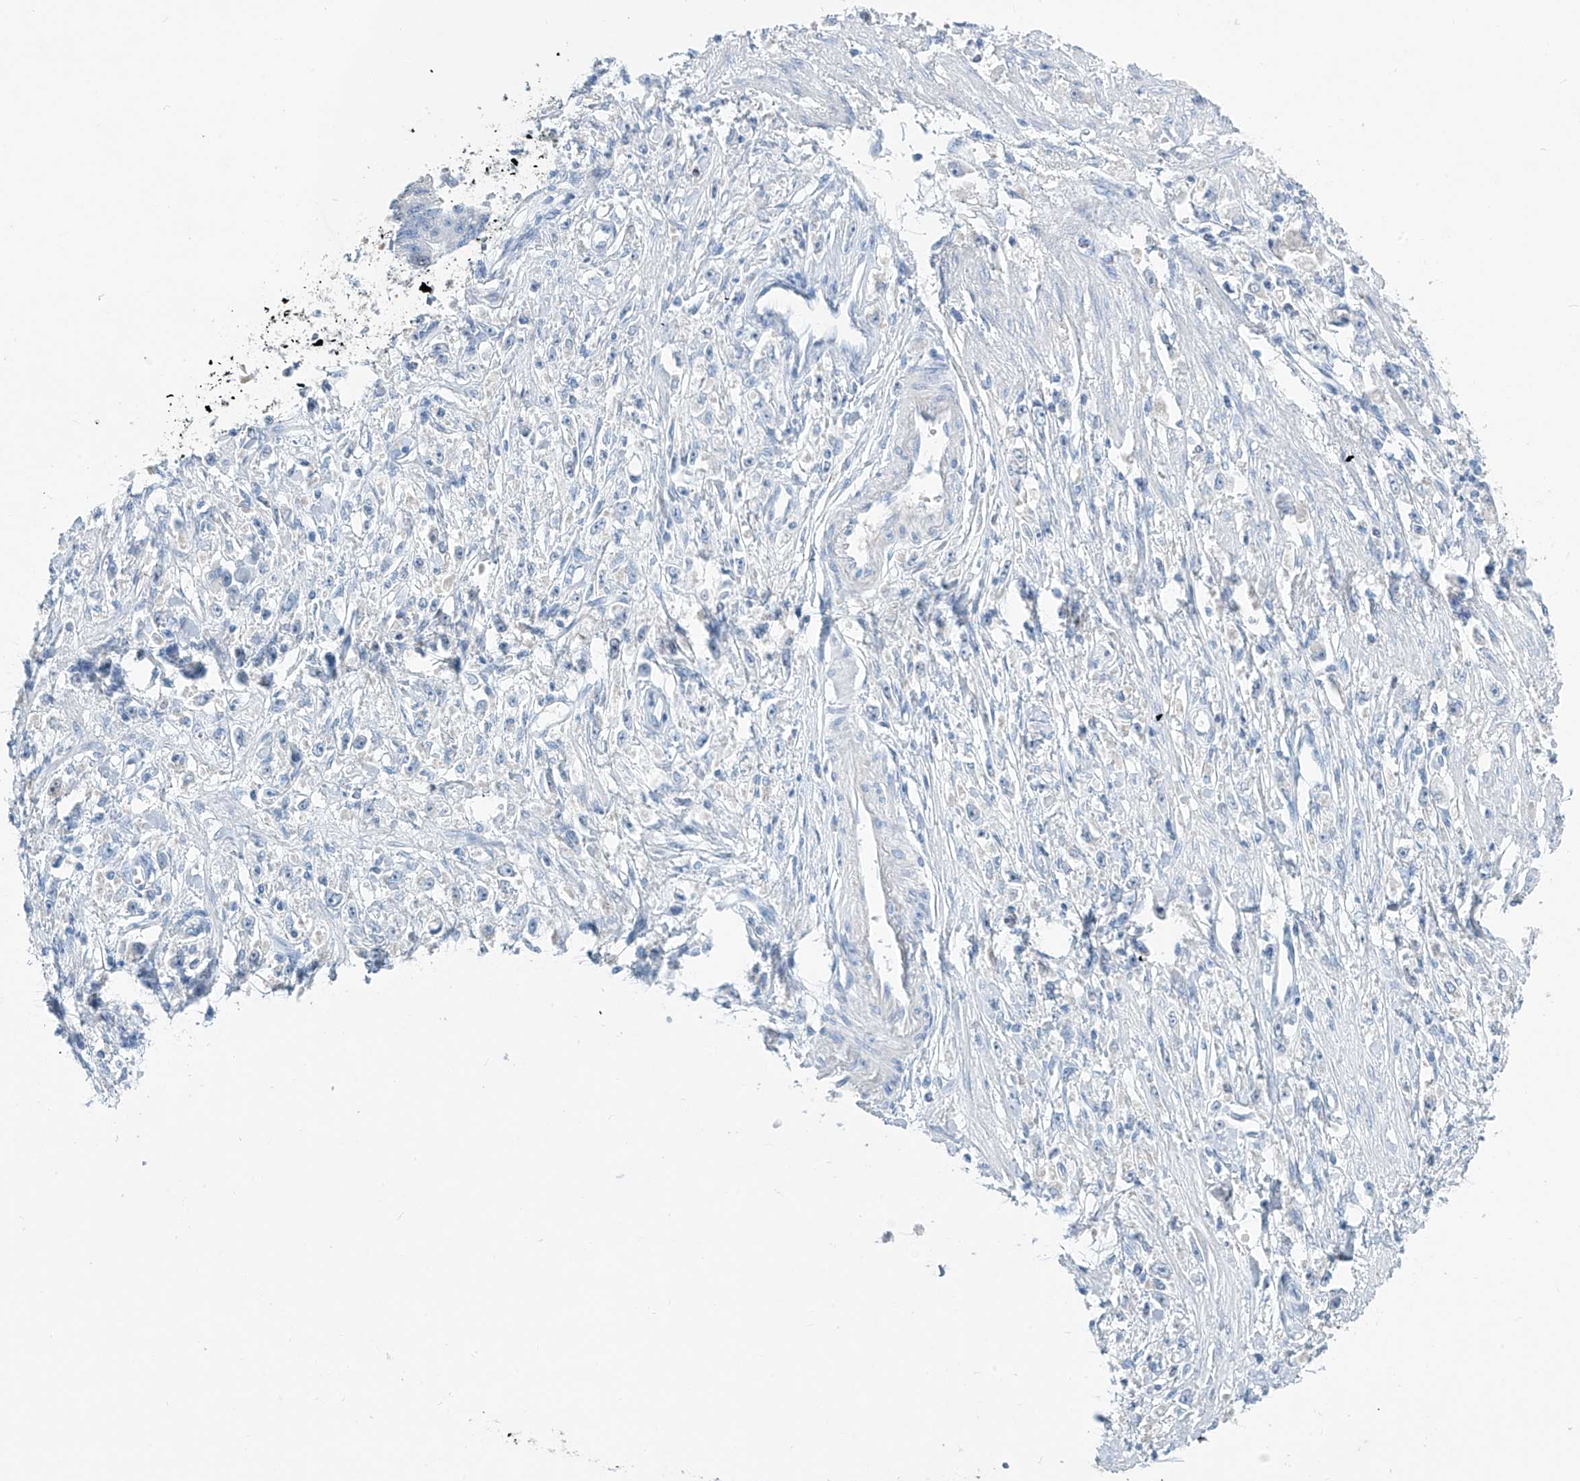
{"staining": {"intensity": "negative", "quantity": "none", "location": "none"}, "tissue": "stomach cancer", "cell_type": "Tumor cells", "image_type": "cancer", "snomed": [{"axis": "morphology", "description": "Adenocarcinoma, NOS"}, {"axis": "topography", "description": "Stomach"}], "caption": "The IHC photomicrograph has no significant positivity in tumor cells of stomach cancer tissue.", "gene": "SGO2", "patient": {"sex": "female", "age": 59}}